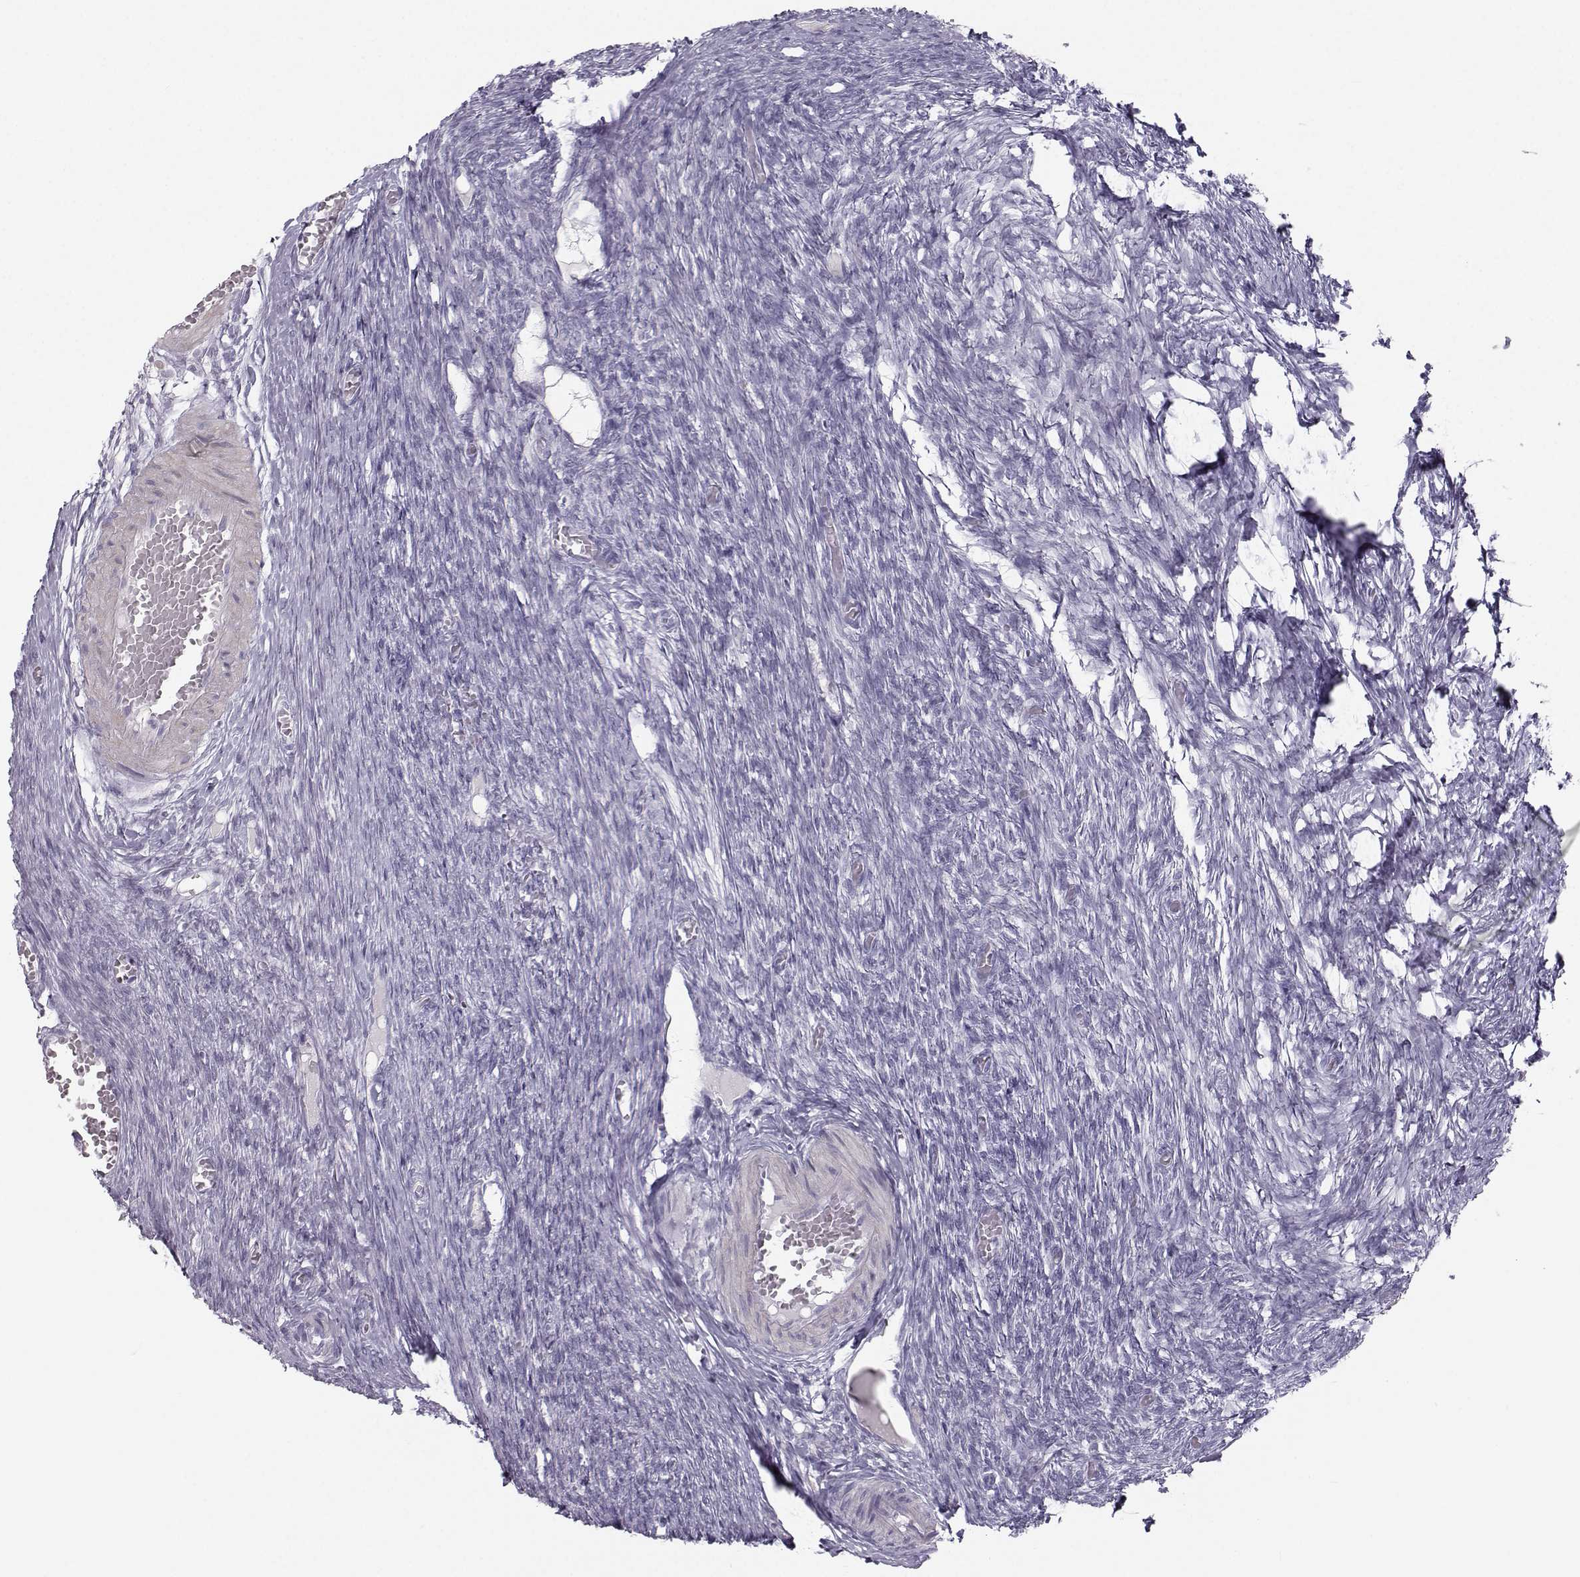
{"staining": {"intensity": "negative", "quantity": "none", "location": "none"}, "tissue": "ovary", "cell_type": "Follicle cells", "image_type": "normal", "snomed": [{"axis": "morphology", "description": "Normal tissue, NOS"}, {"axis": "topography", "description": "Ovary"}], "caption": "The image demonstrates no staining of follicle cells in benign ovary. Brightfield microscopy of IHC stained with DAB (3,3'-diaminobenzidine) (brown) and hematoxylin (blue), captured at high magnification.", "gene": "CASR", "patient": {"sex": "female", "age": 27}}